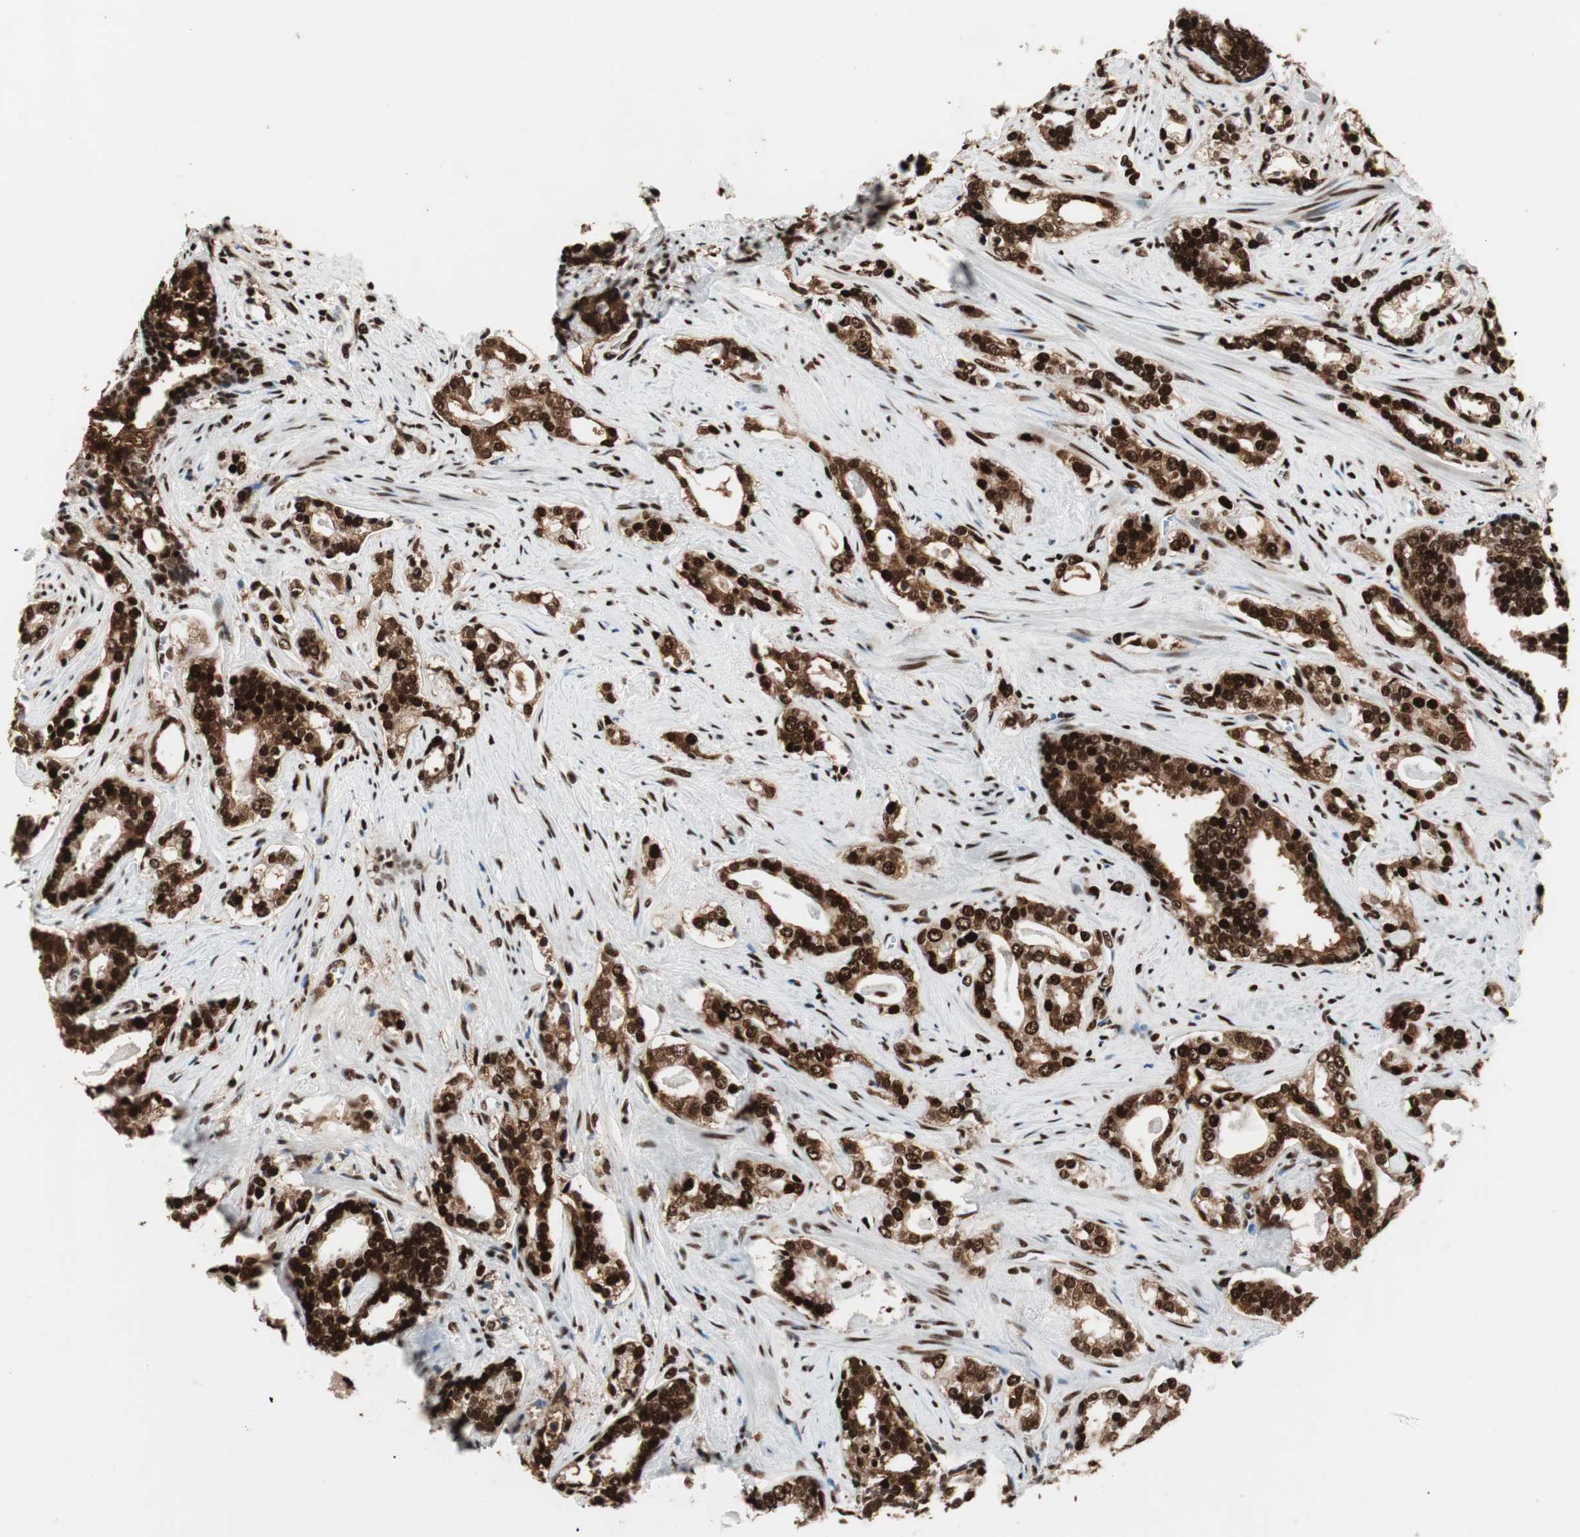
{"staining": {"intensity": "strong", "quantity": ">75%", "location": "cytoplasmic/membranous,nuclear"}, "tissue": "prostate cancer", "cell_type": "Tumor cells", "image_type": "cancer", "snomed": [{"axis": "morphology", "description": "Adenocarcinoma, High grade"}, {"axis": "topography", "description": "Prostate"}], "caption": "Tumor cells show strong cytoplasmic/membranous and nuclear expression in approximately >75% of cells in prostate cancer.", "gene": "PSME3", "patient": {"sex": "male", "age": 67}}